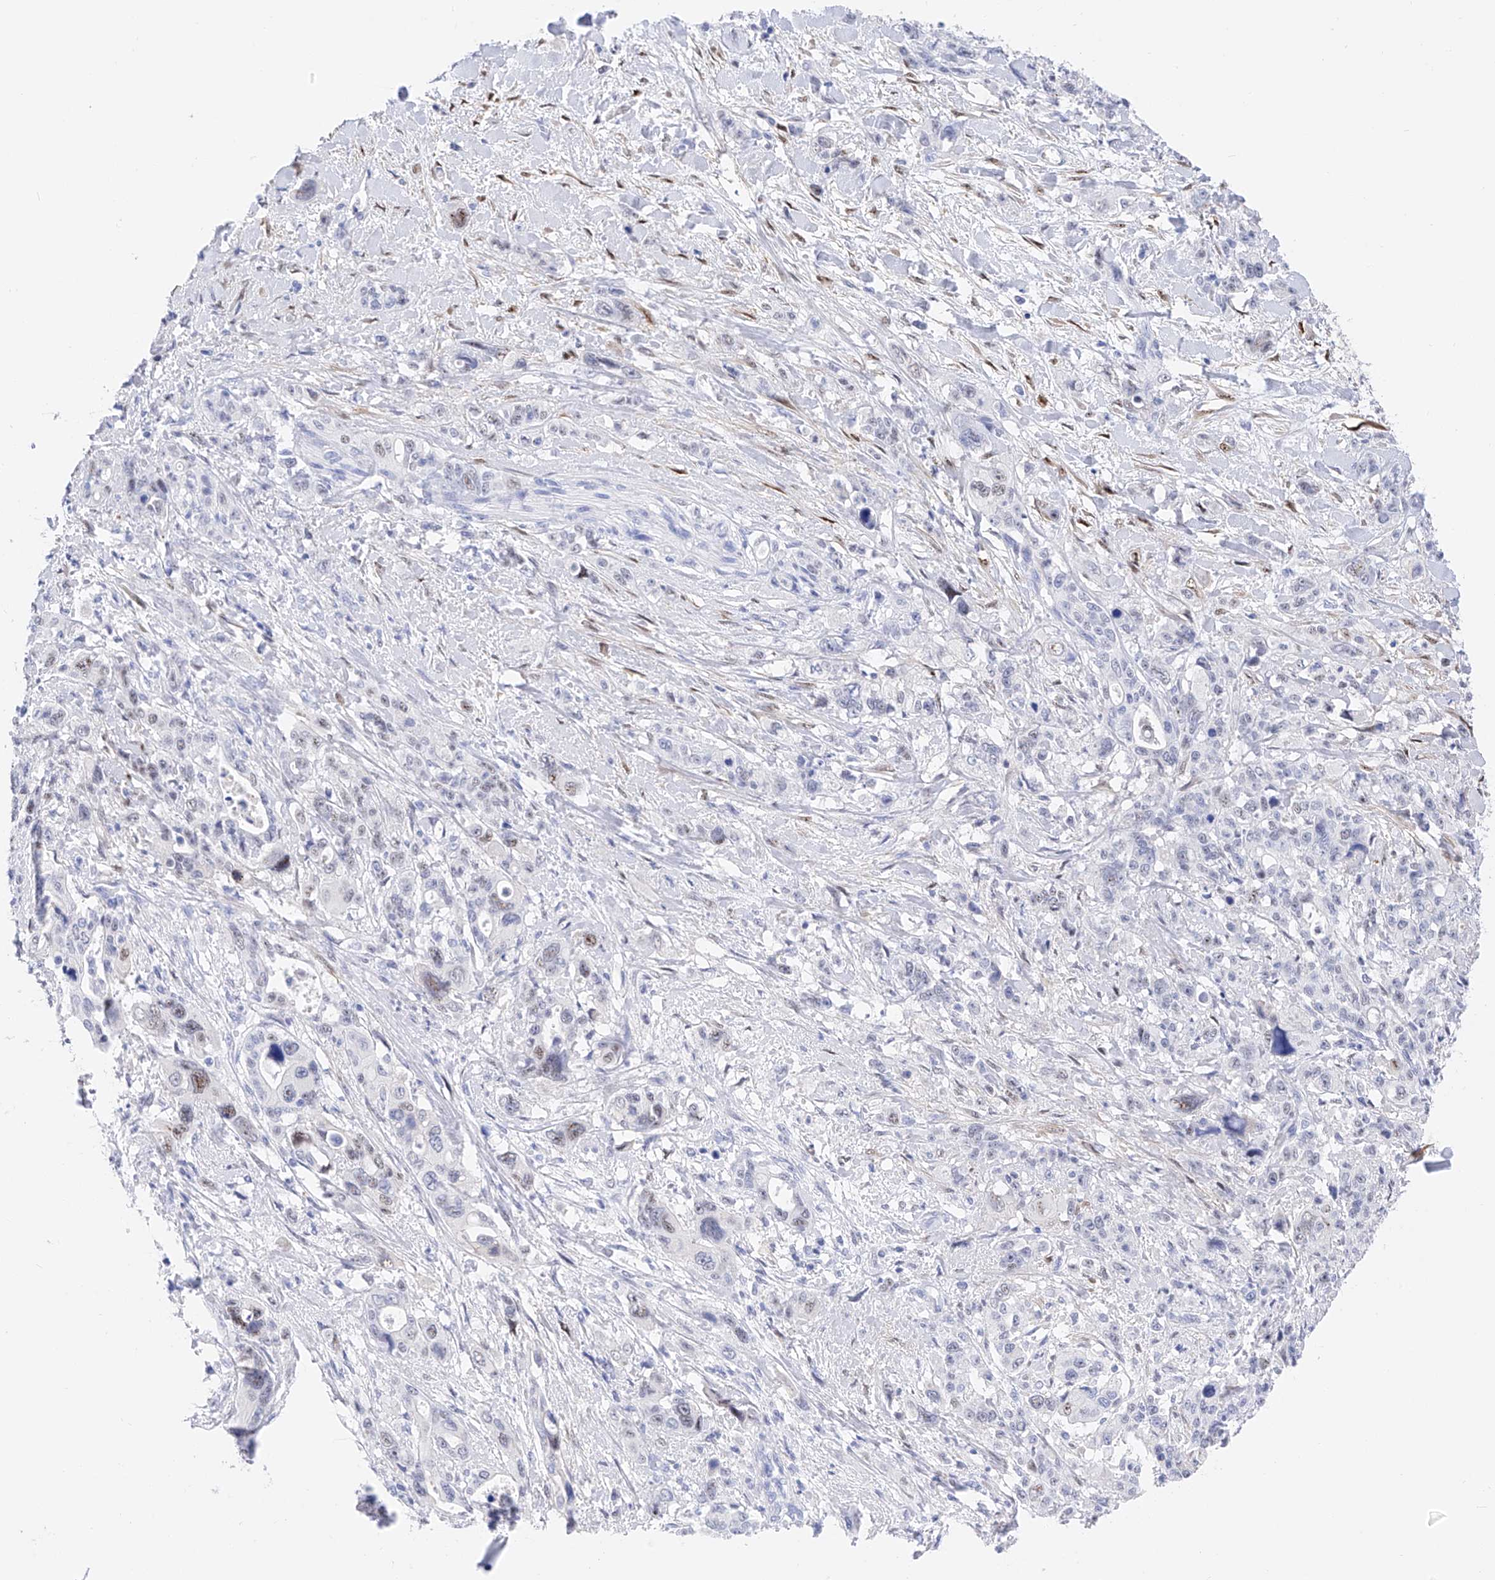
{"staining": {"intensity": "weak", "quantity": "<25%", "location": "nuclear"}, "tissue": "pancreatic cancer", "cell_type": "Tumor cells", "image_type": "cancer", "snomed": [{"axis": "morphology", "description": "Adenocarcinoma, NOS"}, {"axis": "topography", "description": "Pancreas"}], "caption": "Tumor cells are negative for protein expression in human pancreatic cancer.", "gene": "TRPC7", "patient": {"sex": "male", "age": 46}}